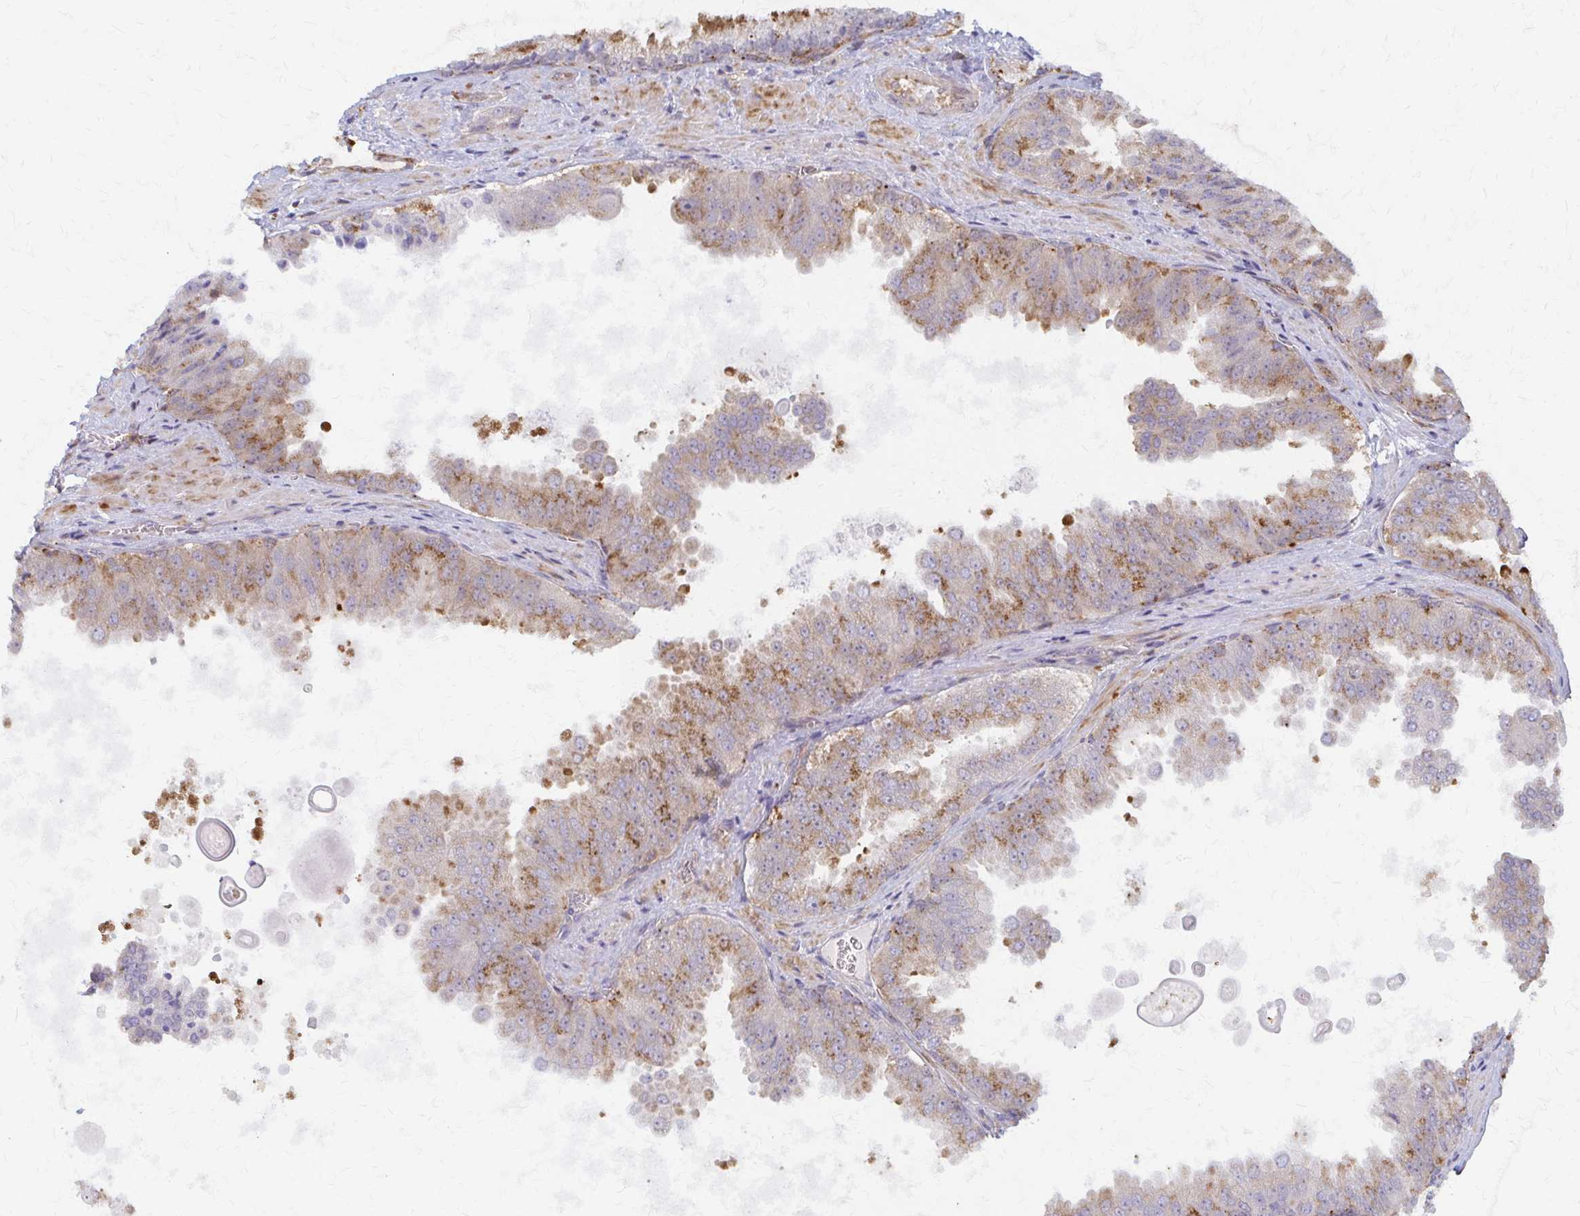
{"staining": {"intensity": "moderate", "quantity": ">75%", "location": "cytoplasmic/membranous"}, "tissue": "prostate cancer", "cell_type": "Tumor cells", "image_type": "cancer", "snomed": [{"axis": "morphology", "description": "Adenocarcinoma, Low grade"}, {"axis": "topography", "description": "Prostate"}], "caption": "An IHC image of neoplastic tissue is shown. Protein staining in brown shows moderate cytoplasmic/membranous positivity in adenocarcinoma (low-grade) (prostate) within tumor cells. (IHC, brightfield microscopy, high magnification).", "gene": "ARHGAP35", "patient": {"sex": "male", "age": 67}}